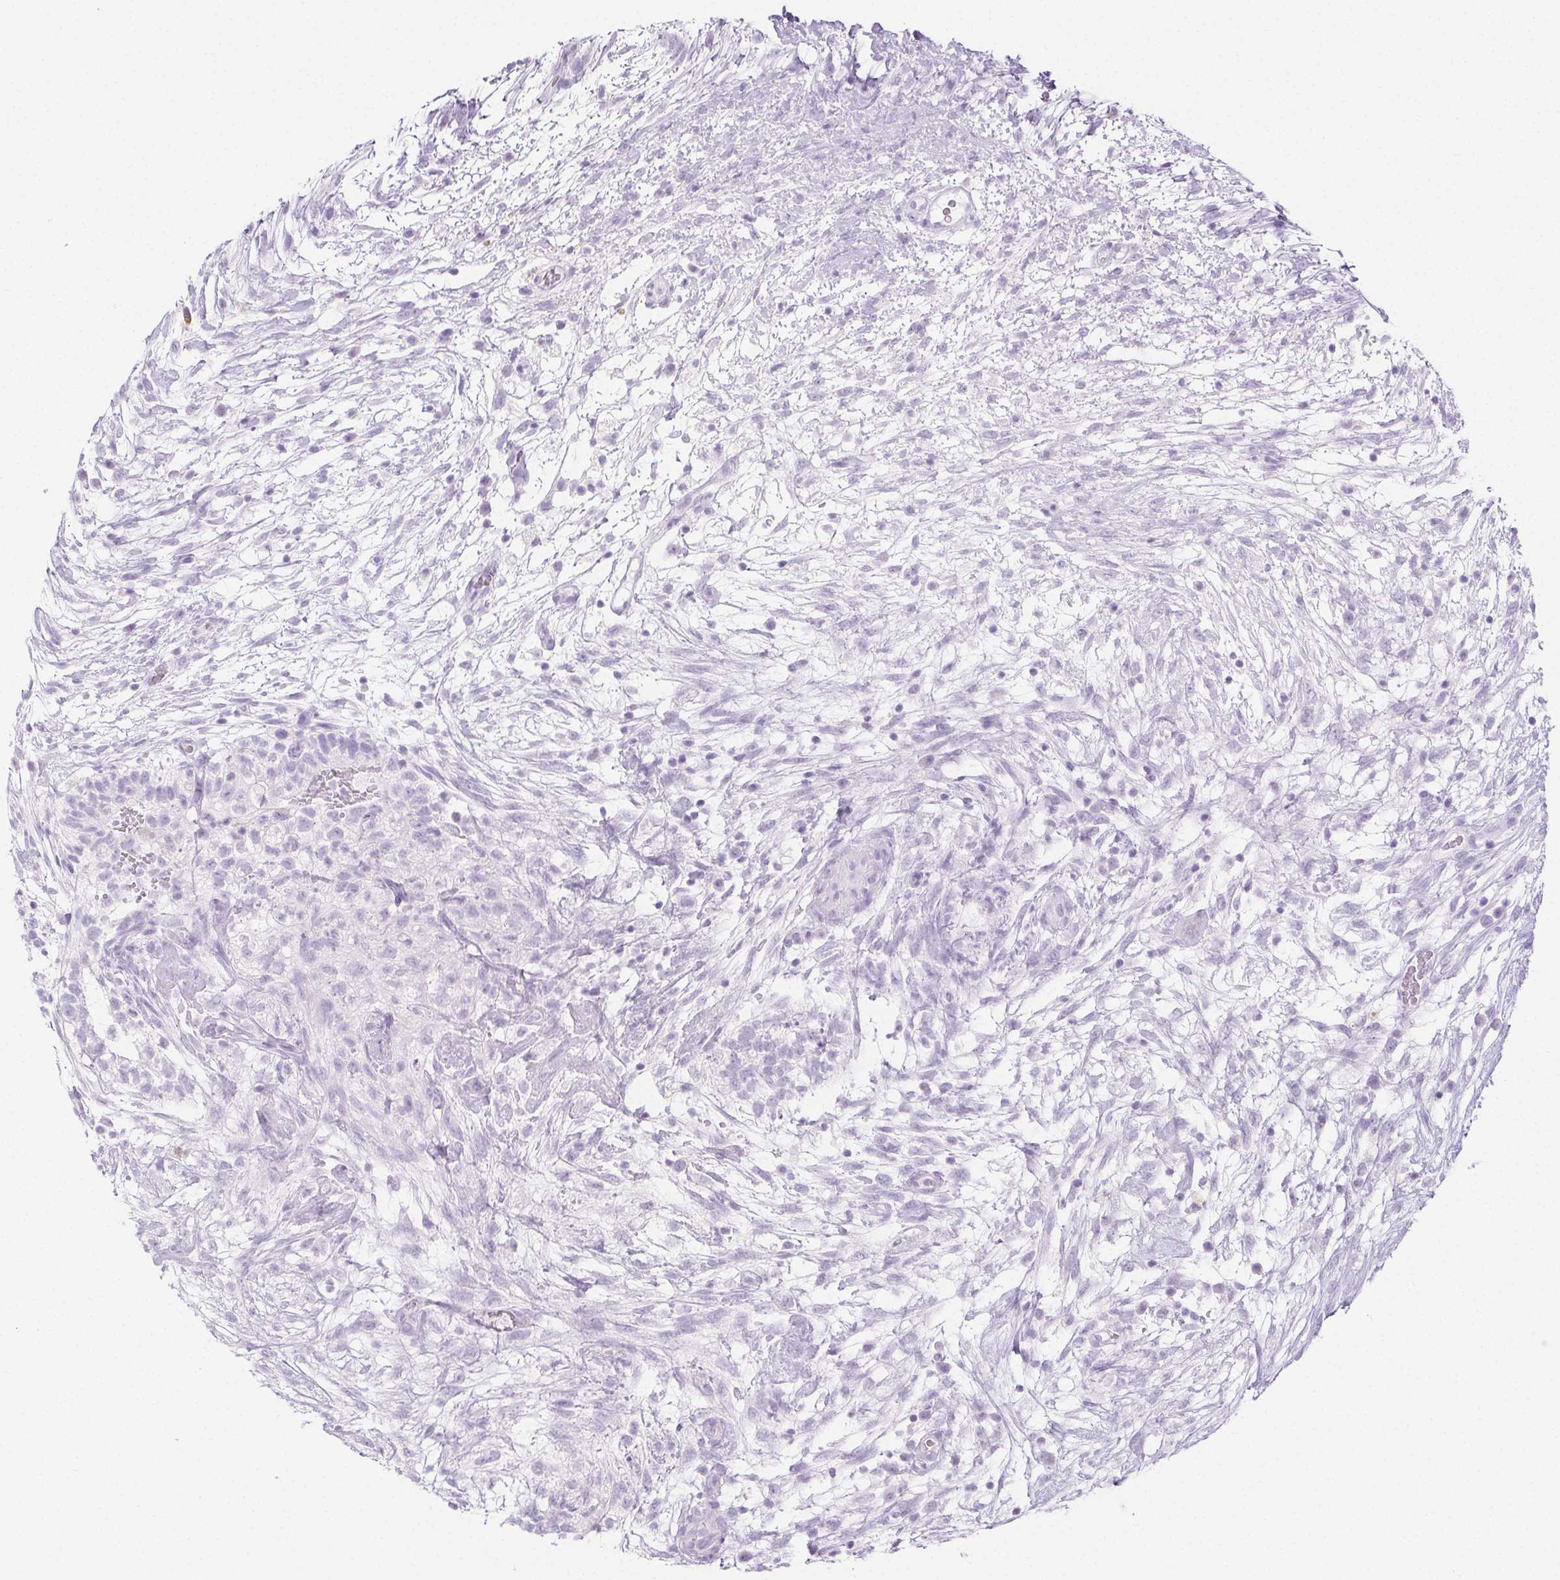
{"staining": {"intensity": "negative", "quantity": "none", "location": "none"}, "tissue": "testis cancer", "cell_type": "Tumor cells", "image_type": "cancer", "snomed": [{"axis": "morphology", "description": "Carcinoma, Embryonal, NOS"}, {"axis": "topography", "description": "Testis"}], "caption": "Immunohistochemistry of human testis embryonal carcinoma reveals no positivity in tumor cells.", "gene": "PI3", "patient": {"sex": "male", "age": 32}}